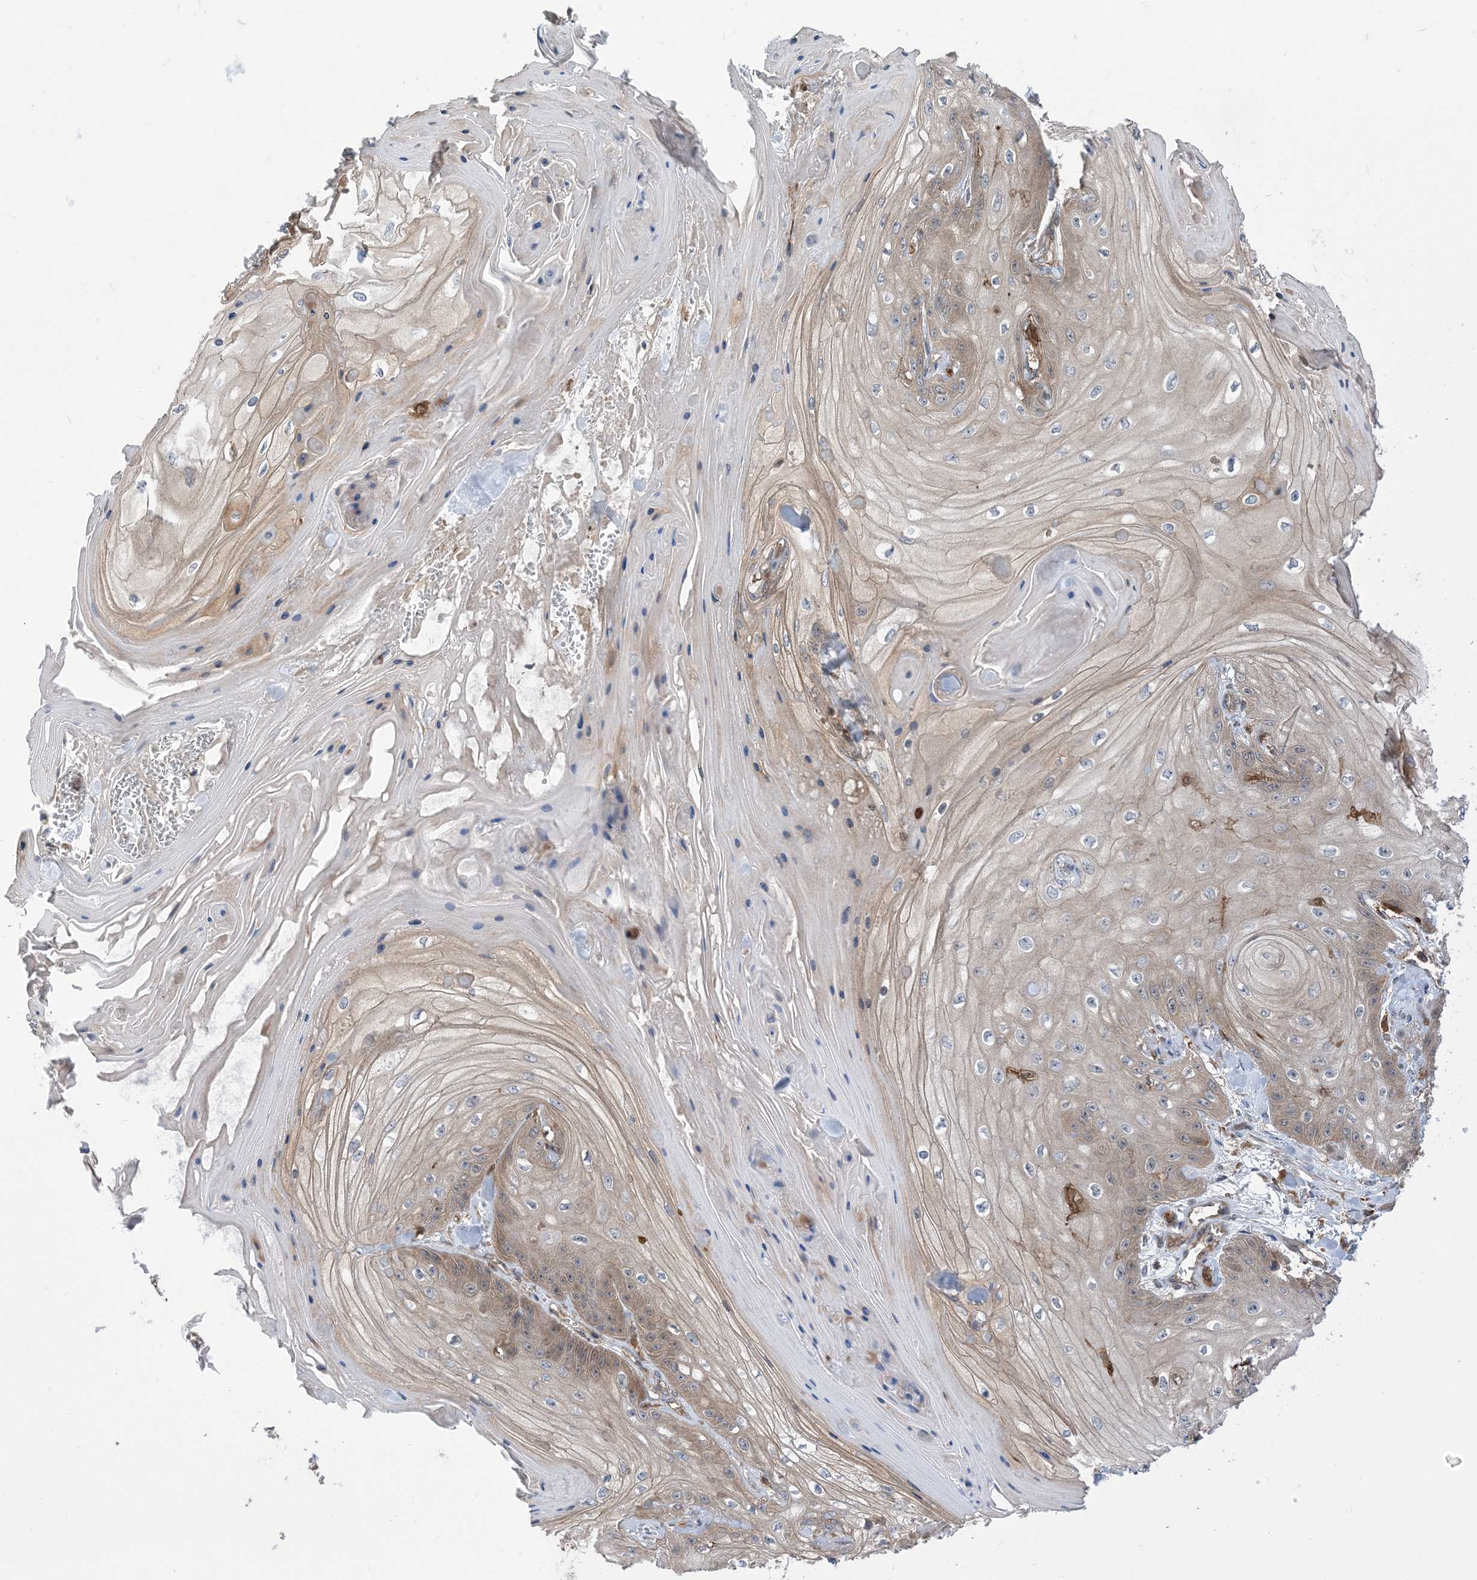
{"staining": {"intensity": "weak", "quantity": "25%-75%", "location": "cytoplasmic/membranous"}, "tissue": "skin cancer", "cell_type": "Tumor cells", "image_type": "cancer", "snomed": [{"axis": "morphology", "description": "Squamous cell carcinoma, NOS"}, {"axis": "topography", "description": "Skin"}], "caption": "The image demonstrates a brown stain indicating the presence of a protein in the cytoplasmic/membranous of tumor cells in skin cancer. Nuclei are stained in blue.", "gene": "HS1BP3", "patient": {"sex": "male", "age": 74}}